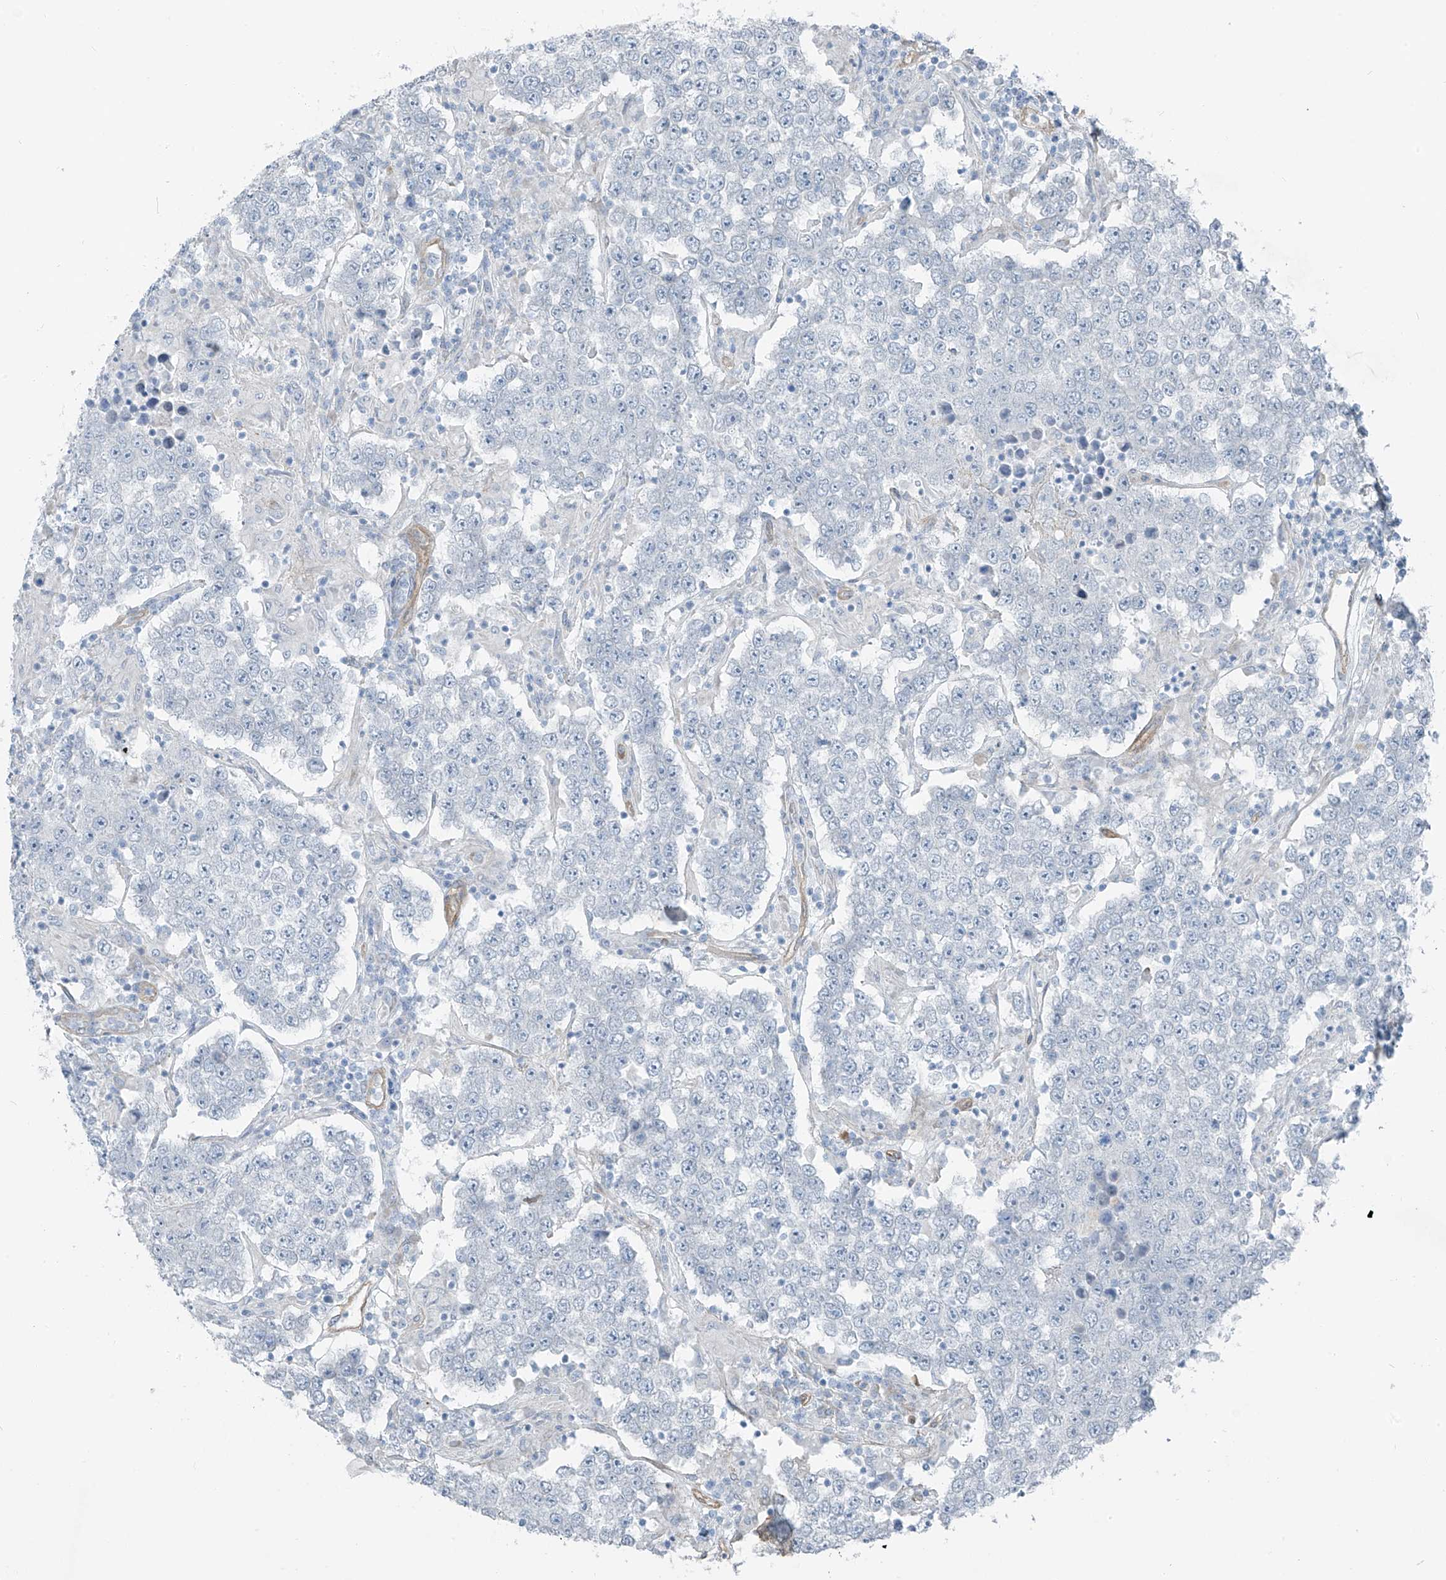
{"staining": {"intensity": "negative", "quantity": "none", "location": "none"}, "tissue": "testis cancer", "cell_type": "Tumor cells", "image_type": "cancer", "snomed": [{"axis": "morphology", "description": "Normal tissue, NOS"}, {"axis": "morphology", "description": "Urothelial carcinoma, High grade"}, {"axis": "morphology", "description": "Seminoma, NOS"}, {"axis": "morphology", "description": "Carcinoma, Embryonal, NOS"}, {"axis": "topography", "description": "Urinary bladder"}, {"axis": "topography", "description": "Testis"}], "caption": "Human testis cancer stained for a protein using immunohistochemistry demonstrates no expression in tumor cells.", "gene": "TNS2", "patient": {"sex": "male", "age": 41}}